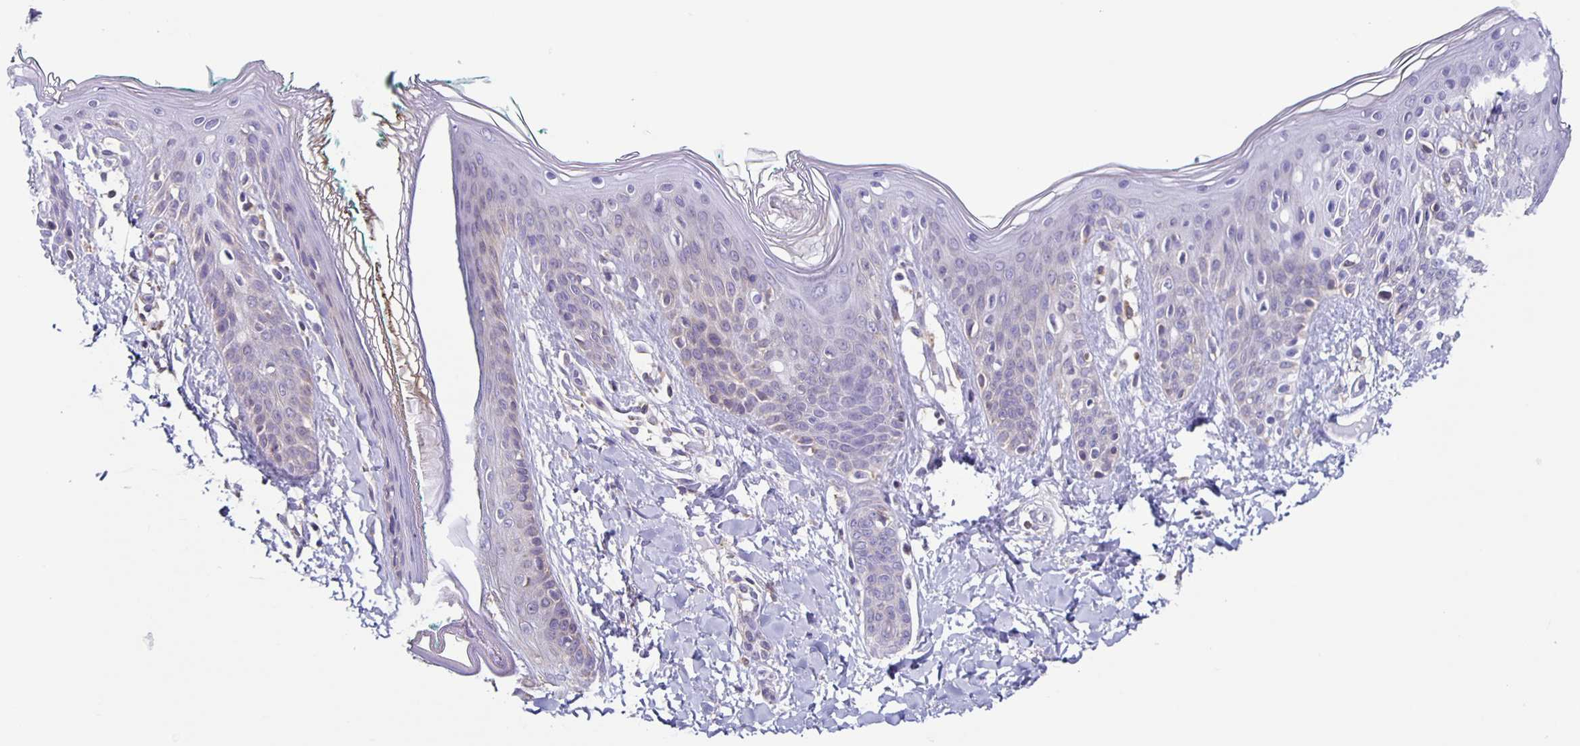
{"staining": {"intensity": "negative", "quantity": "none", "location": "none"}, "tissue": "skin", "cell_type": "Fibroblasts", "image_type": "normal", "snomed": [{"axis": "morphology", "description": "Normal tissue, NOS"}, {"axis": "topography", "description": "Skin"}], "caption": "Human skin stained for a protein using IHC demonstrates no staining in fibroblasts.", "gene": "TPPP", "patient": {"sex": "male", "age": 16}}